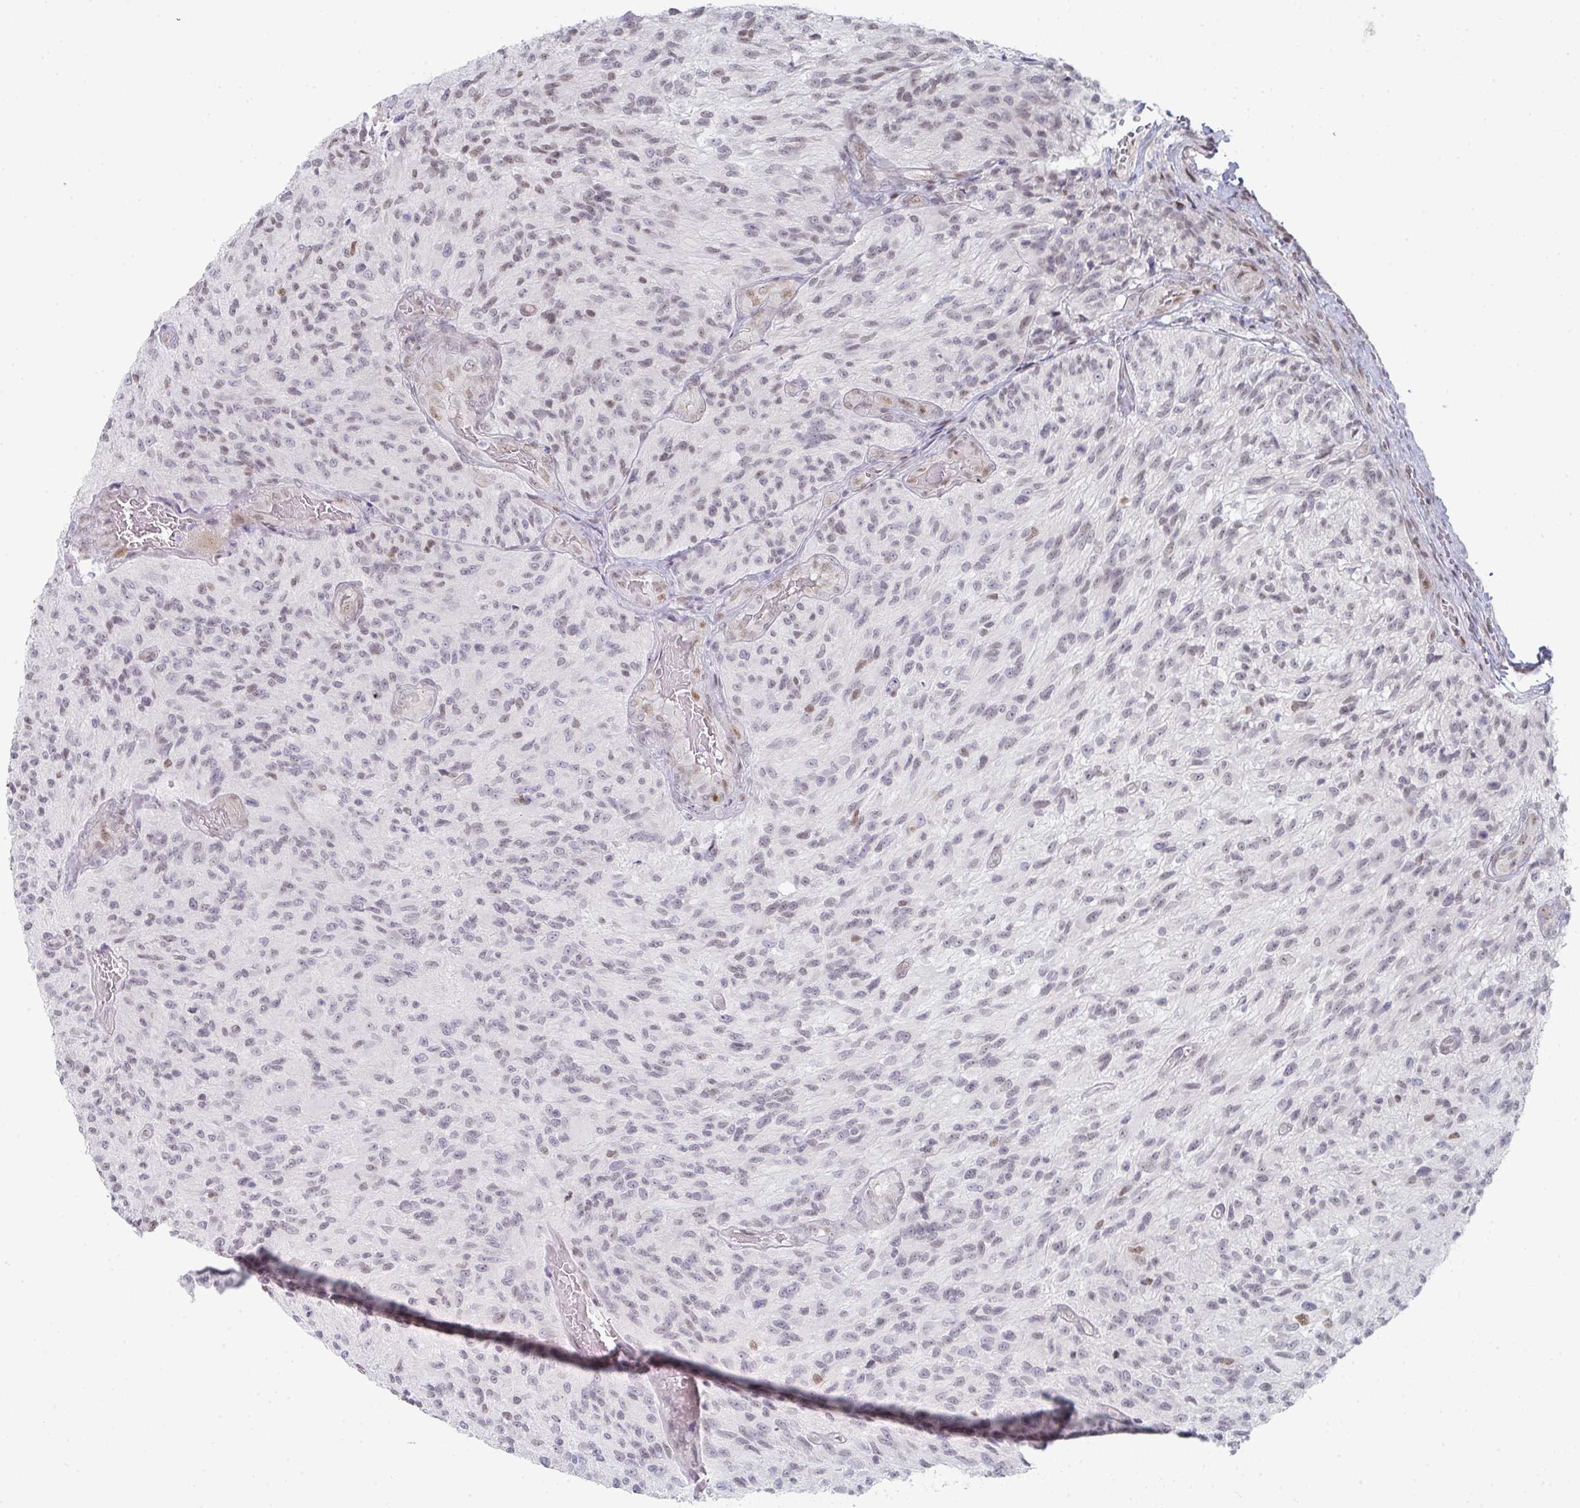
{"staining": {"intensity": "negative", "quantity": "none", "location": "none"}, "tissue": "glioma", "cell_type": "Tumor cells", "image_type": "cancer", "snomed": [{"axis": "morphology", "description": "Normal tissue, NOS"}, {"axis": "morphology", "description": "Glioma, malignant, High grade"}, {"axis": "topography", "description": "Cerebral cortex"}], "caption": "A micrograph of glioma stained for a protein exhibits no brown staining in tumor cells.", "gene": "POU2AF2", "patient": {"sex": "male", "age": 56}}